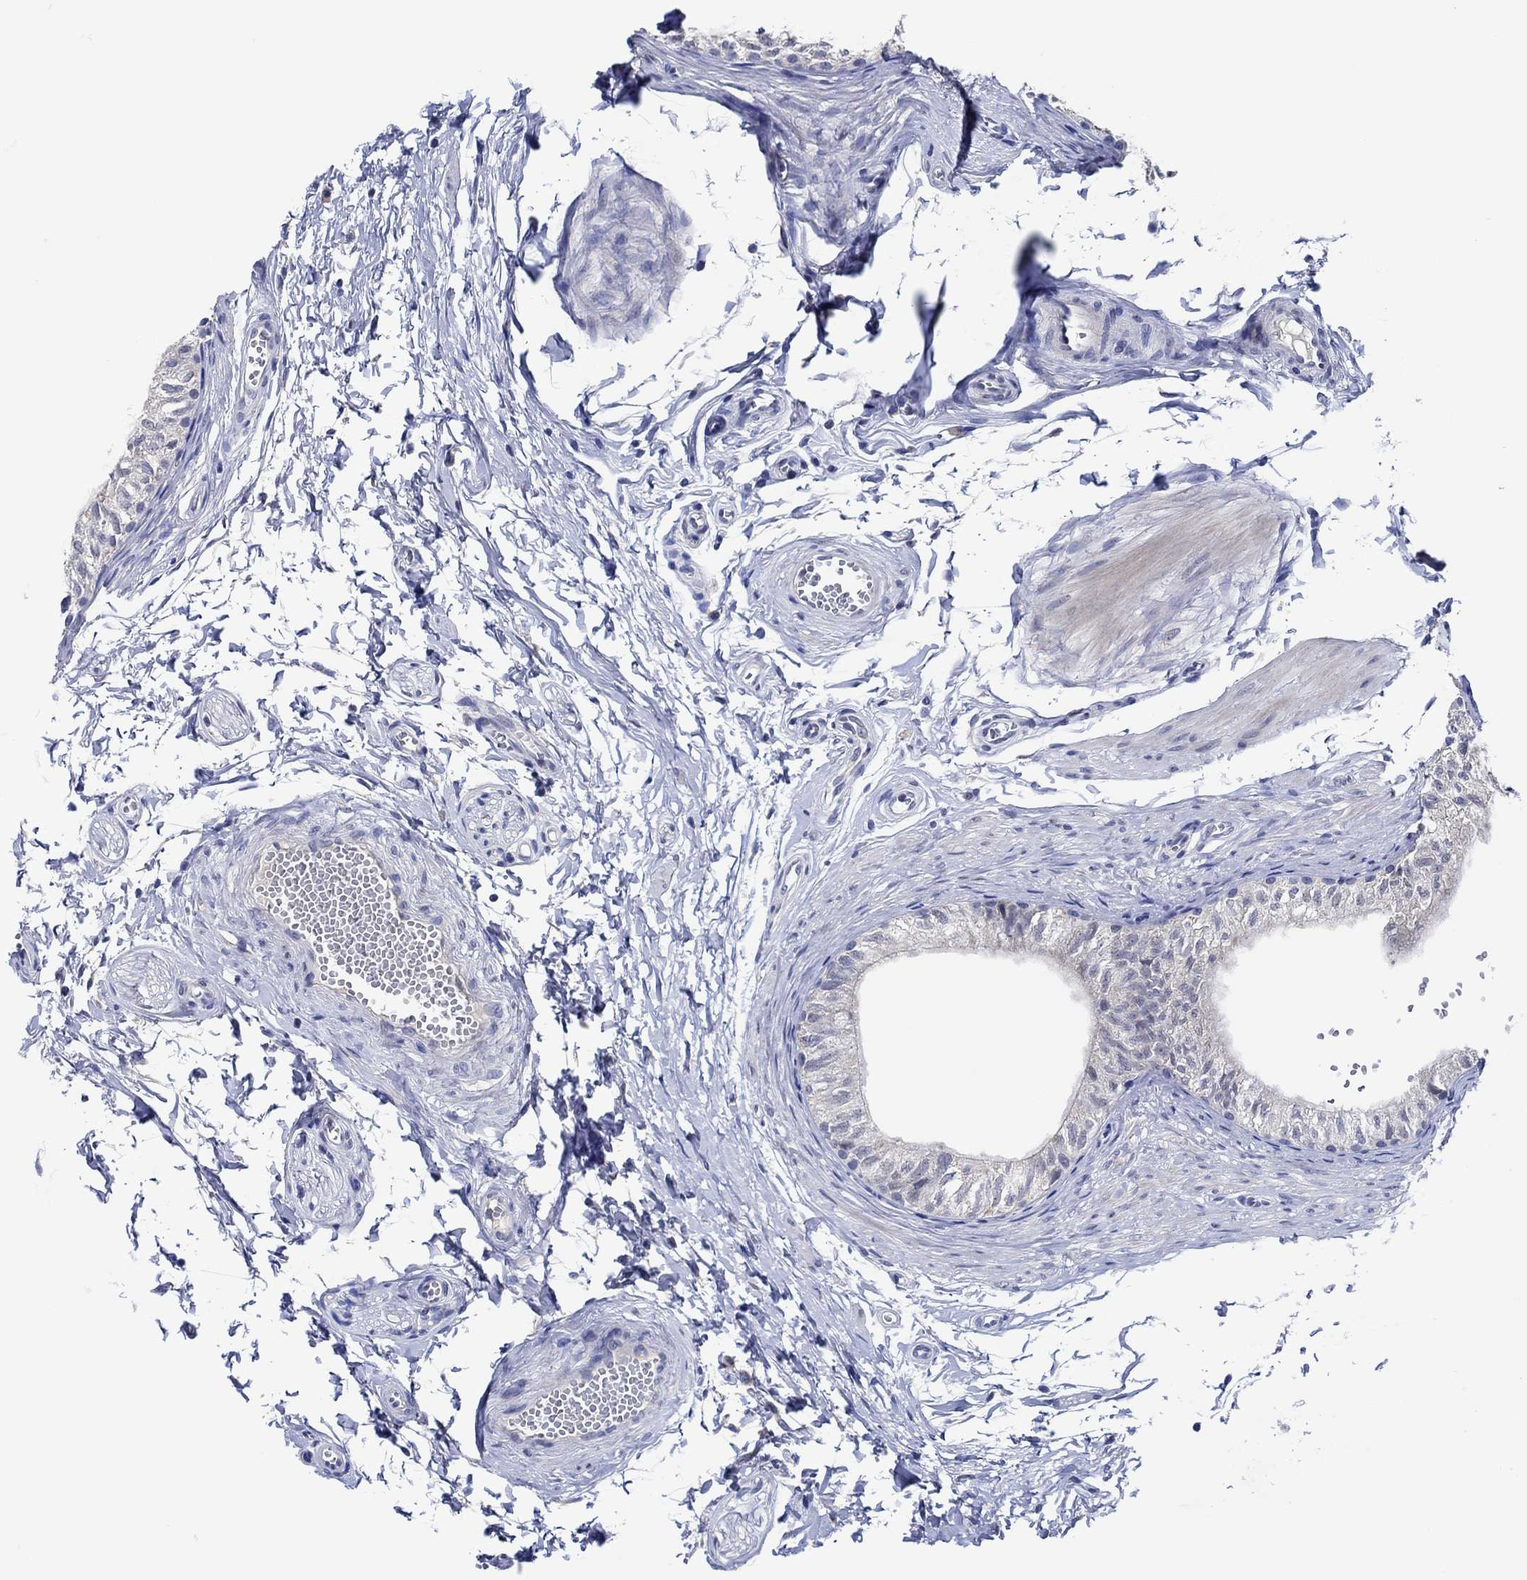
{"staining": {"intensity": "negative", "quantity": "none", "location": "none"}, "tissue": "epididymis", "cell_type": "Glandular cells", "image_type": "normal", "snomed": [{"axis": "morphology", "description": "Normal tissue, NOS"}, {"axis": "topography", "description": "Epididymis"}], "caption": "Glandular cells show no significant expression in unremarkable epididymis. Nuclei are stained in blue.", "gene": "PRRT3", "patient": {"sex": "male", "age": 22}}